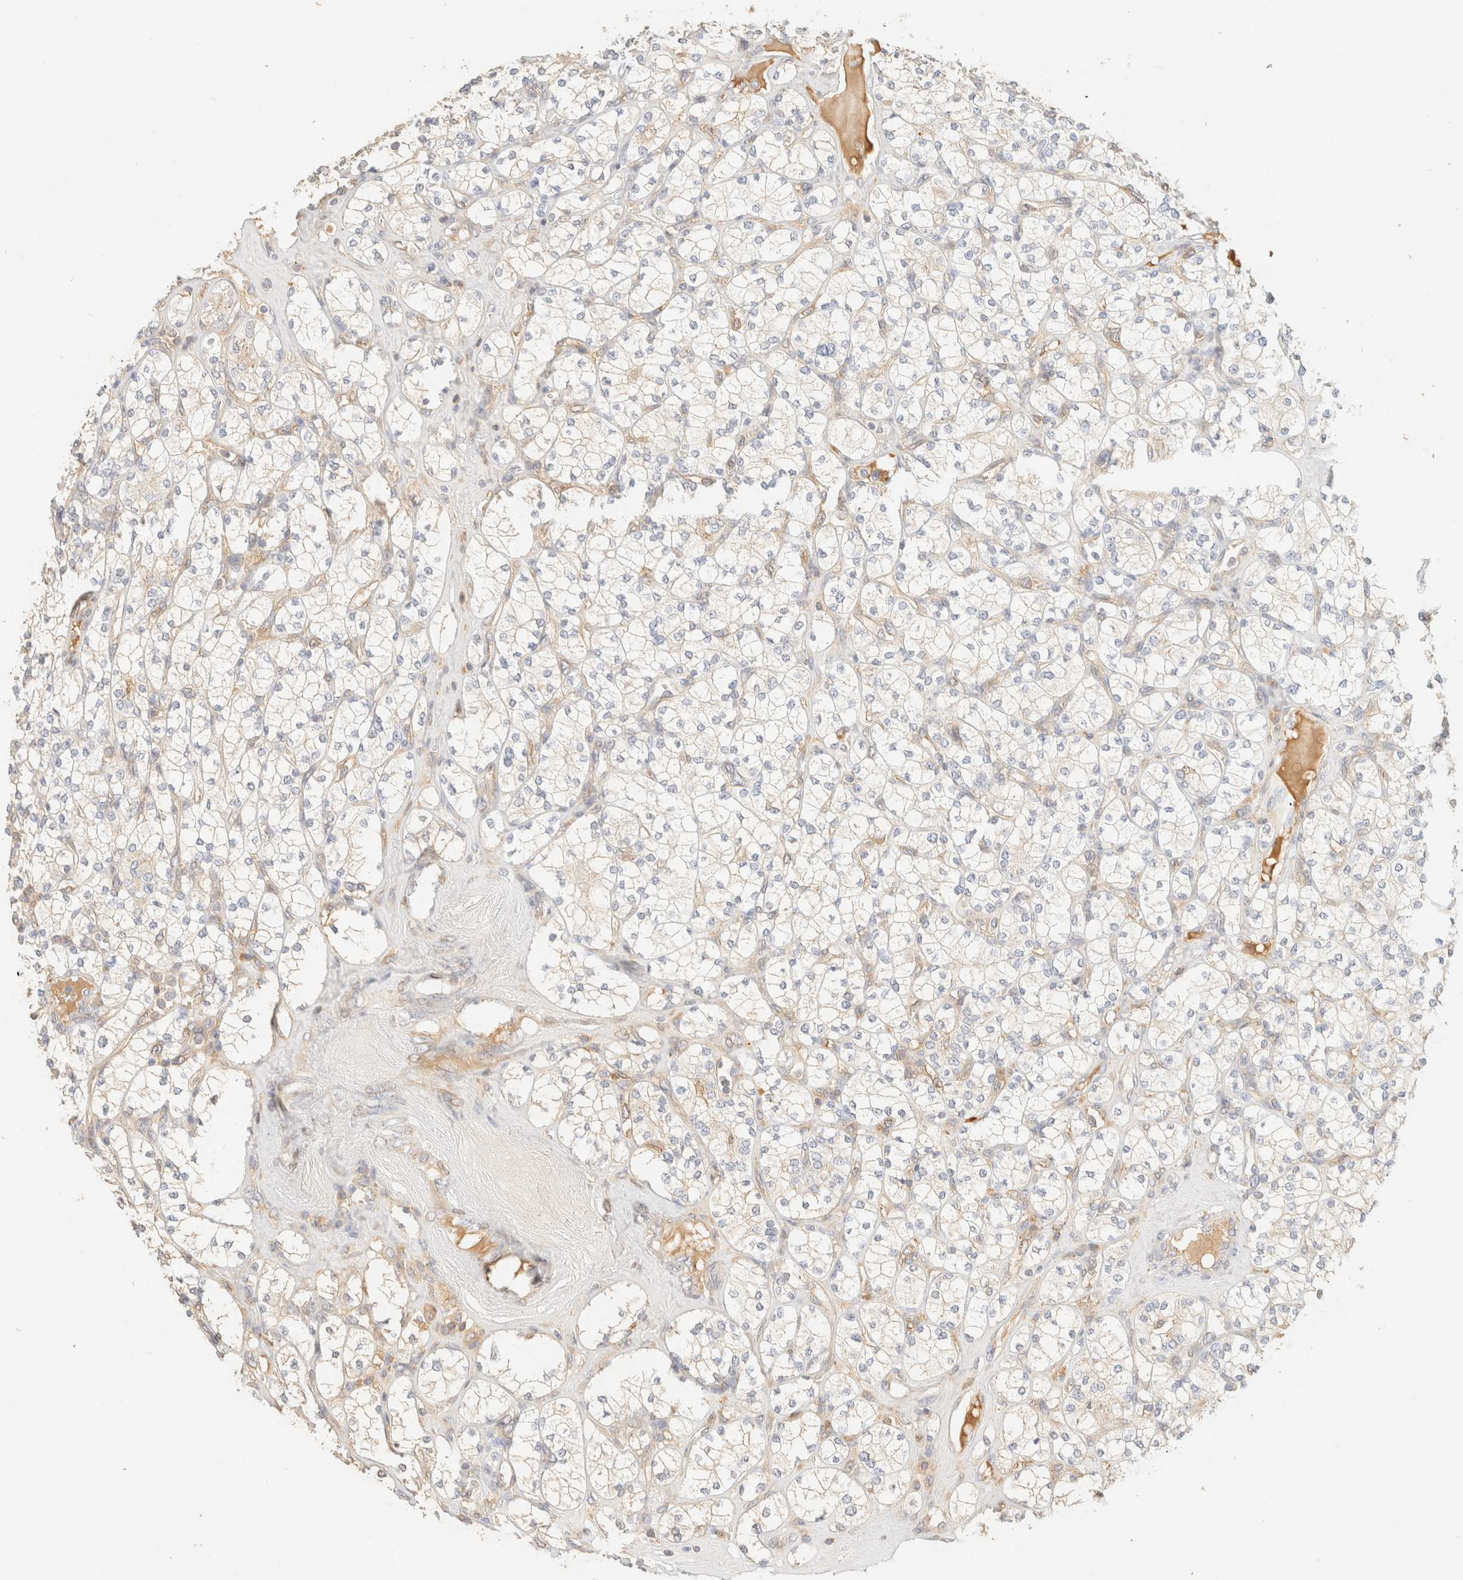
{"staining": {"intensity": "weak", "quantity": "<25%", "location": "cytoplasmic/membranous"}, "tissue": "renal cancer", "cell_type": "Tumor cells", "image_type": "cancer", "snomed": [{"axis": "morphology", "description": "Adenocarcinoma, NOS"}, {"axis": "topography", "description": "Kidney"}], "caption": "Tumor cells are negative for protein expression in human renal adenocarcinoma.", "gene": "FHOD1", "patient": {"sex": "male", "age": 77}}